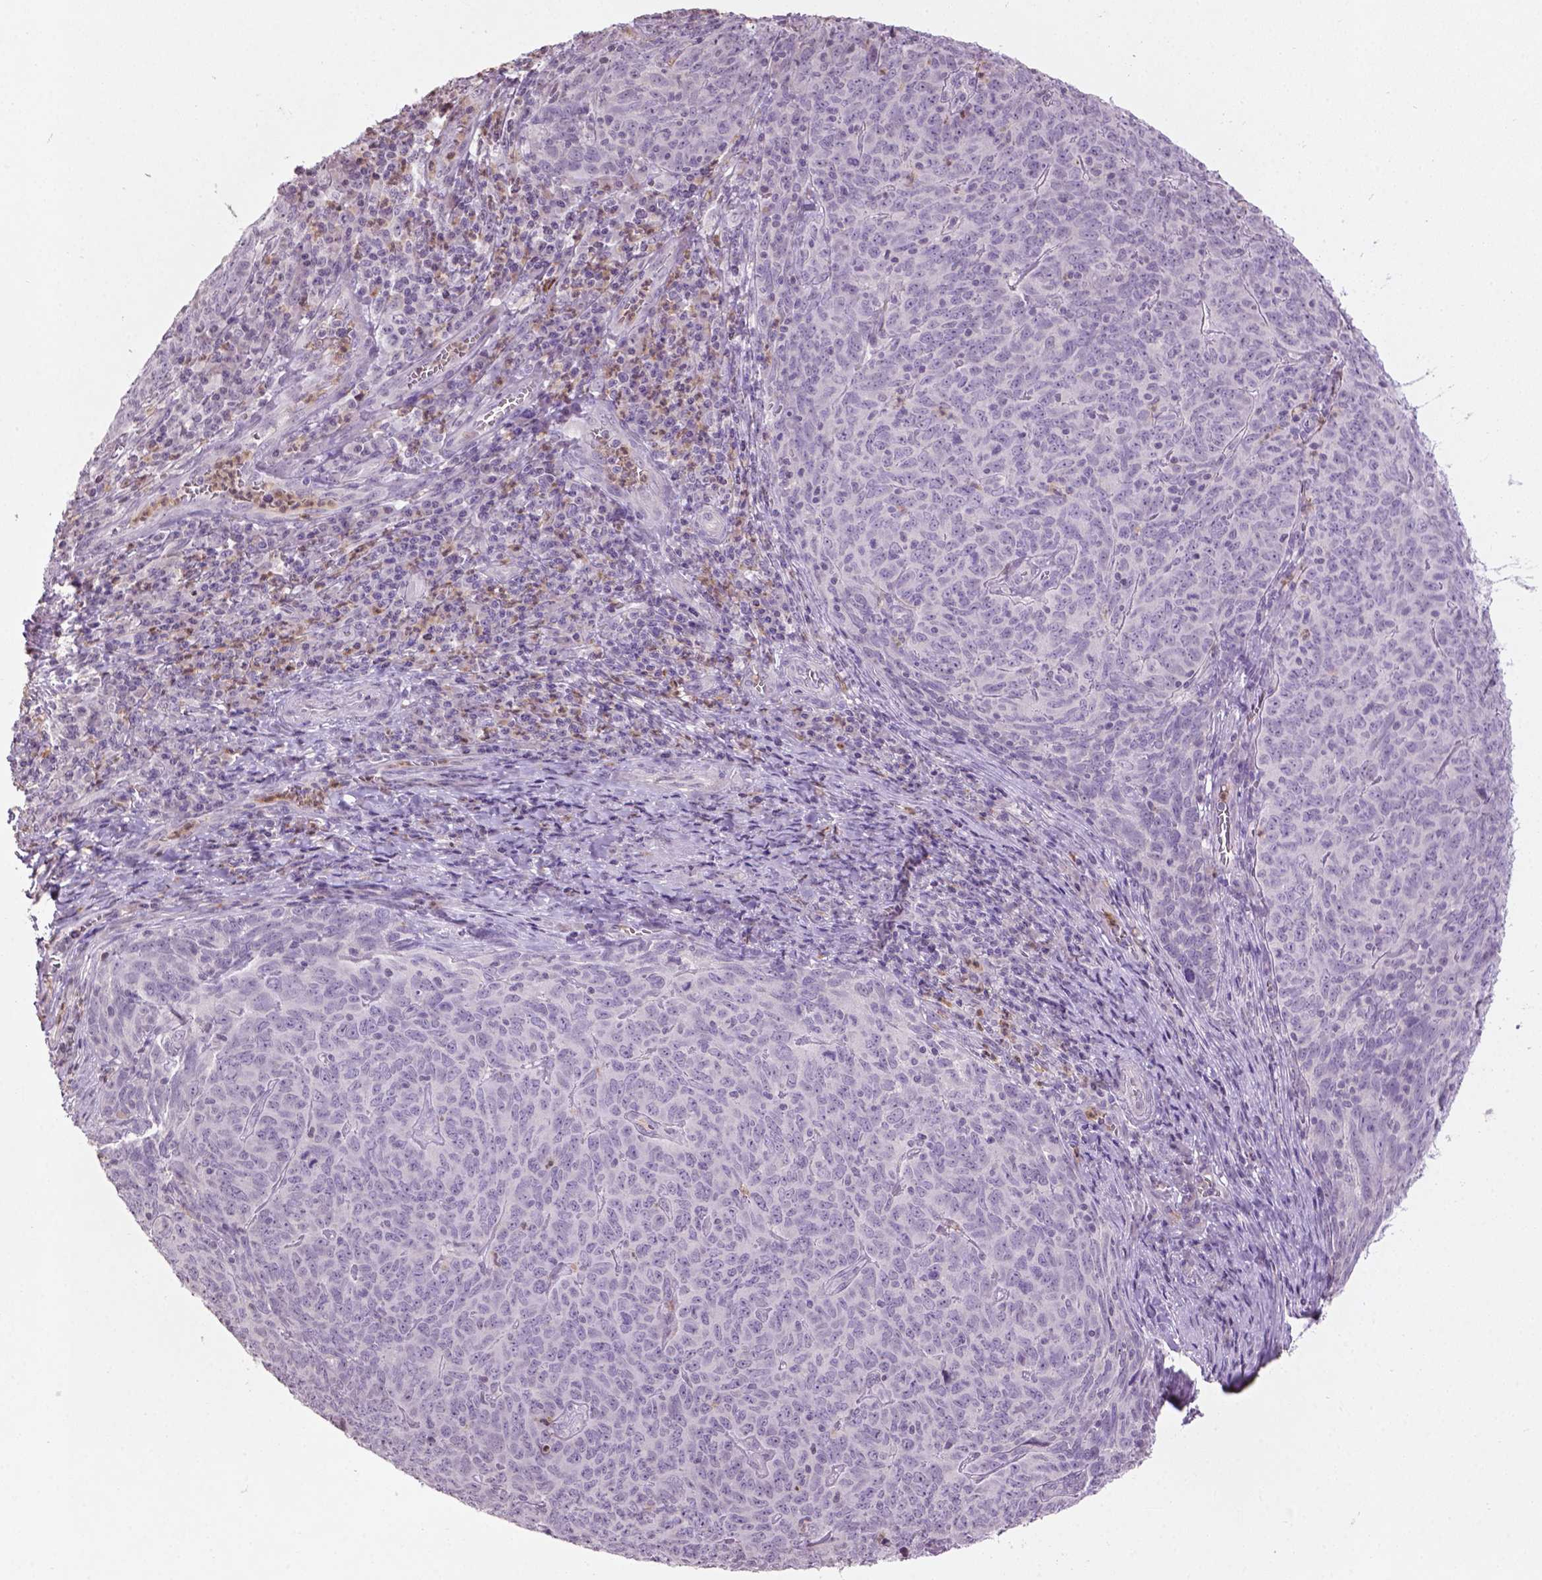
{"staining": {"intensity": "negative", "quantity": "none", "location": "none"}, "tissue": "skin cancer", "cell_type": "Tumor cells", "image_type": "cancer", "snomed": [{"axis": "morphology", "description": "Squamous cell carcinoma, NOS"}, {"axis": "topography", "description": "Skin"}, {"axis": "topography", "description": "Anal"}], "caption": "Tumor cells show no significant protein staining in skin cancer (squamous cell carcinoma).", "gene": "NTNG2", "patient": {"sex": "female", "age": 51}}